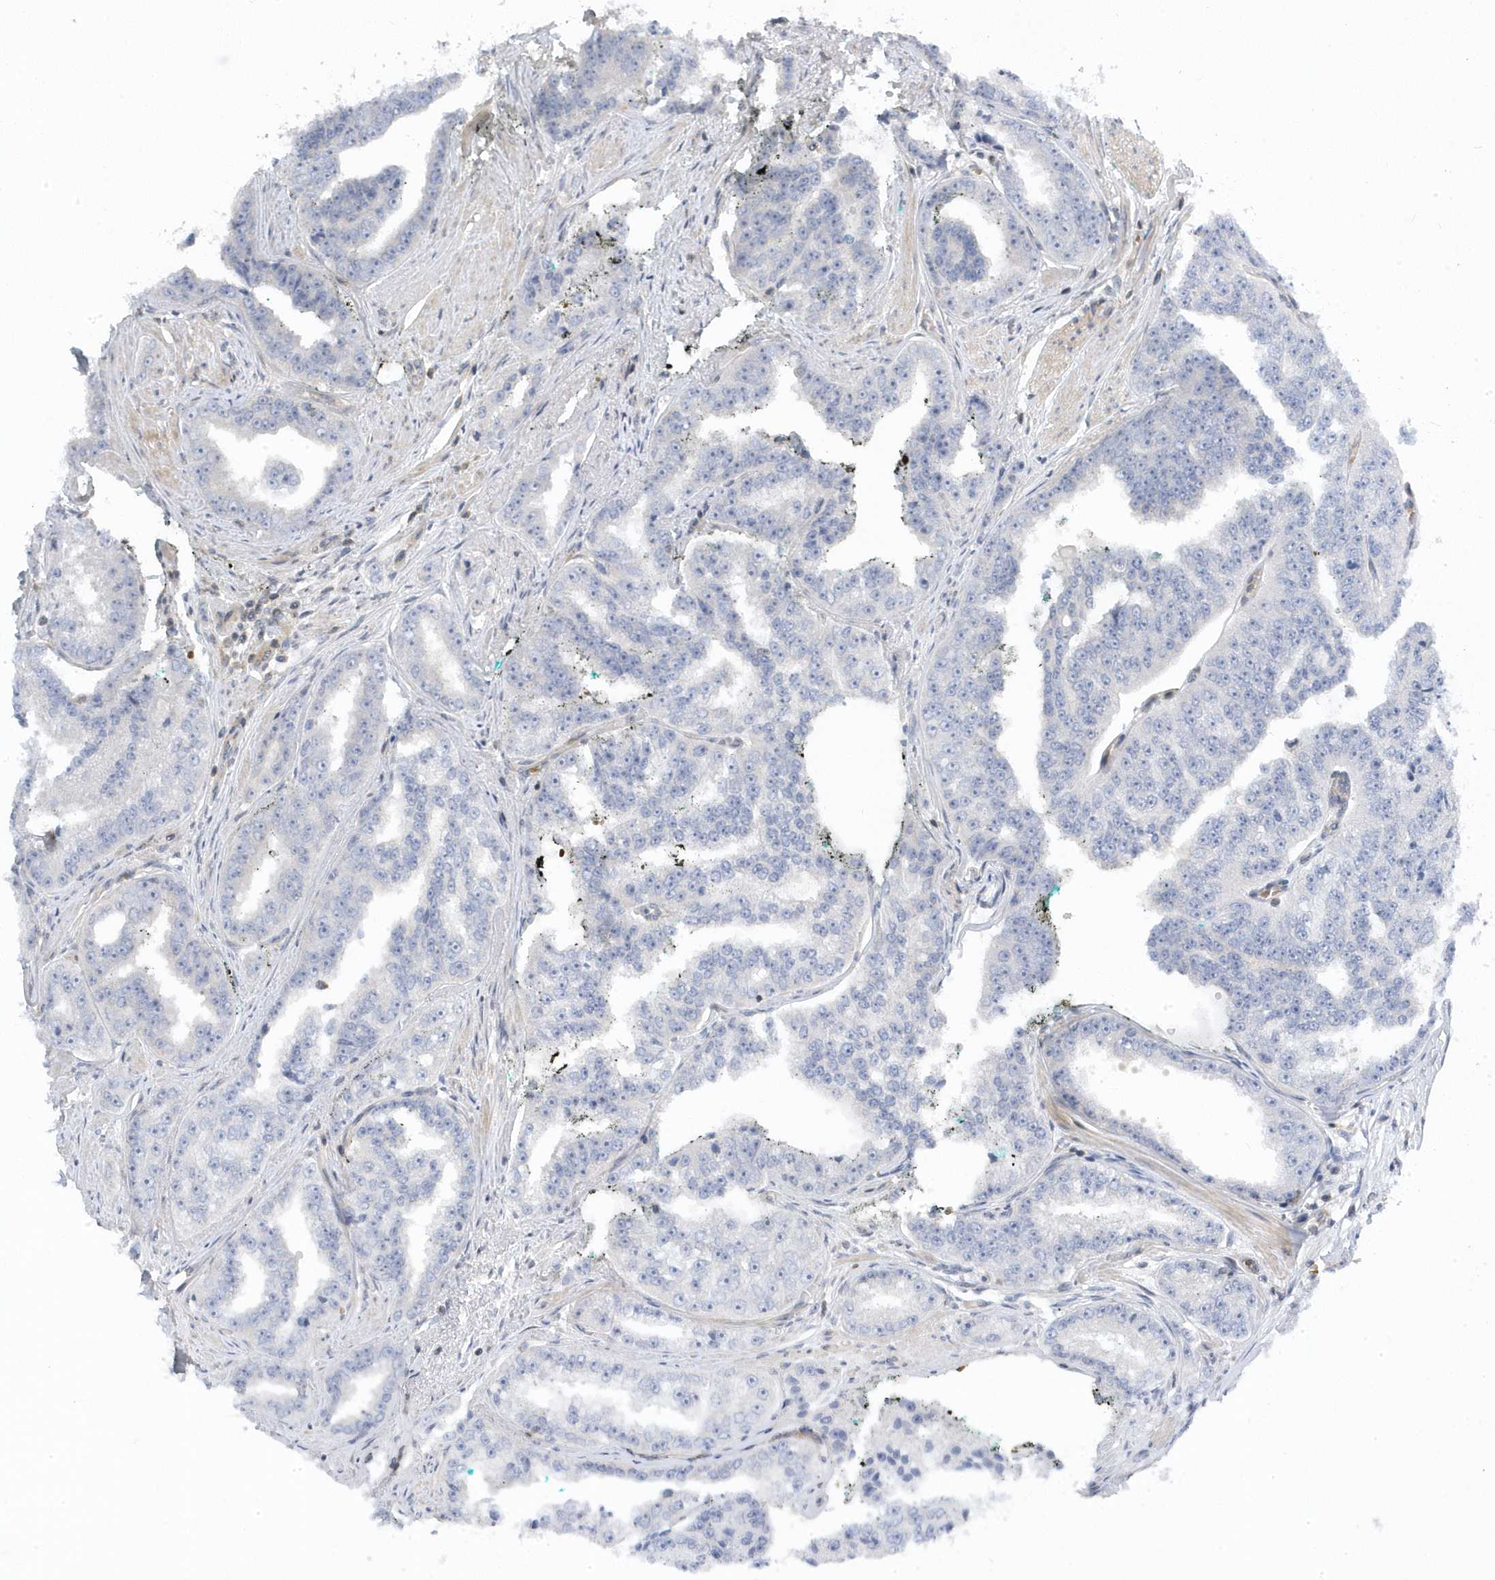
{"staining": {"intensity": "negative", "quantity": "none", "location": "none"}, "tissue": "prostate cancer", "cell_type": "Tumor cells", "image_type": "cancer", "snomed": [{"axis": "morphology", "description": "Adenocarcinoma, High grade"}, {"axis": "topography", "description": "Prostate"}], "caption": "Prostate adenocarcinoma (high-grade) was stained to show a protein in brown. There is no significant staining in tumor cells.", "gene": "MAP7D3", "patient": {"sex": "male", "age": 71}}